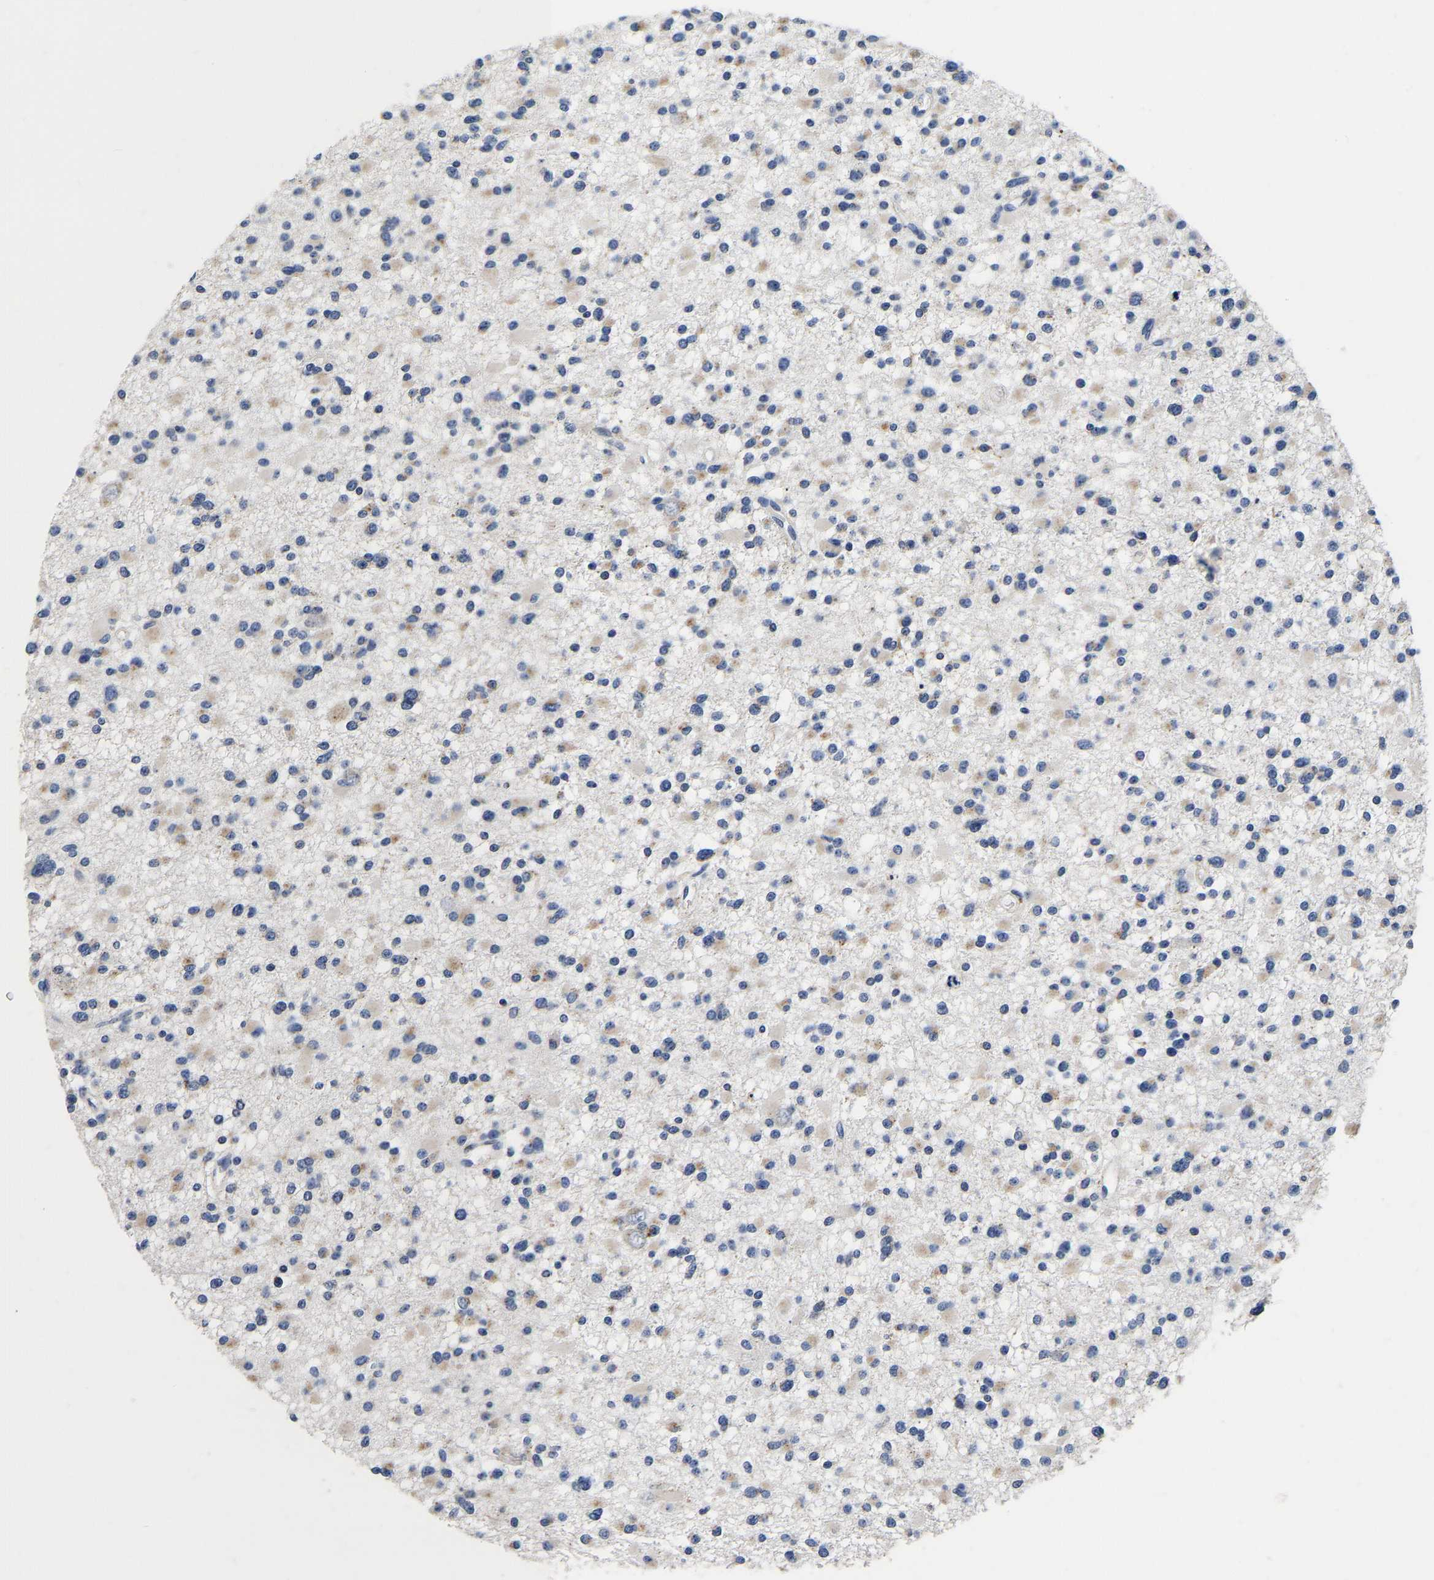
{"staining": {"intensity": "weak", "quantity": "<25%", "location": "cytoplasmic/membranous"}, "tissue": "glioma", "cell_type": "Tumor cells", "image_type": "cancer", "snomed": [{"axis": "morphology", "description": "Glioma, malignant, Low grade"}, {"axis": "topography", "description": "Brain"}], "caption": "IHC micrograph of neoplastic tissue: human glioma stained with DAB displays no significant protein positivity in tumor cells.", "gene": "GRN", "patient": {"sex": "female", "age": 22}}